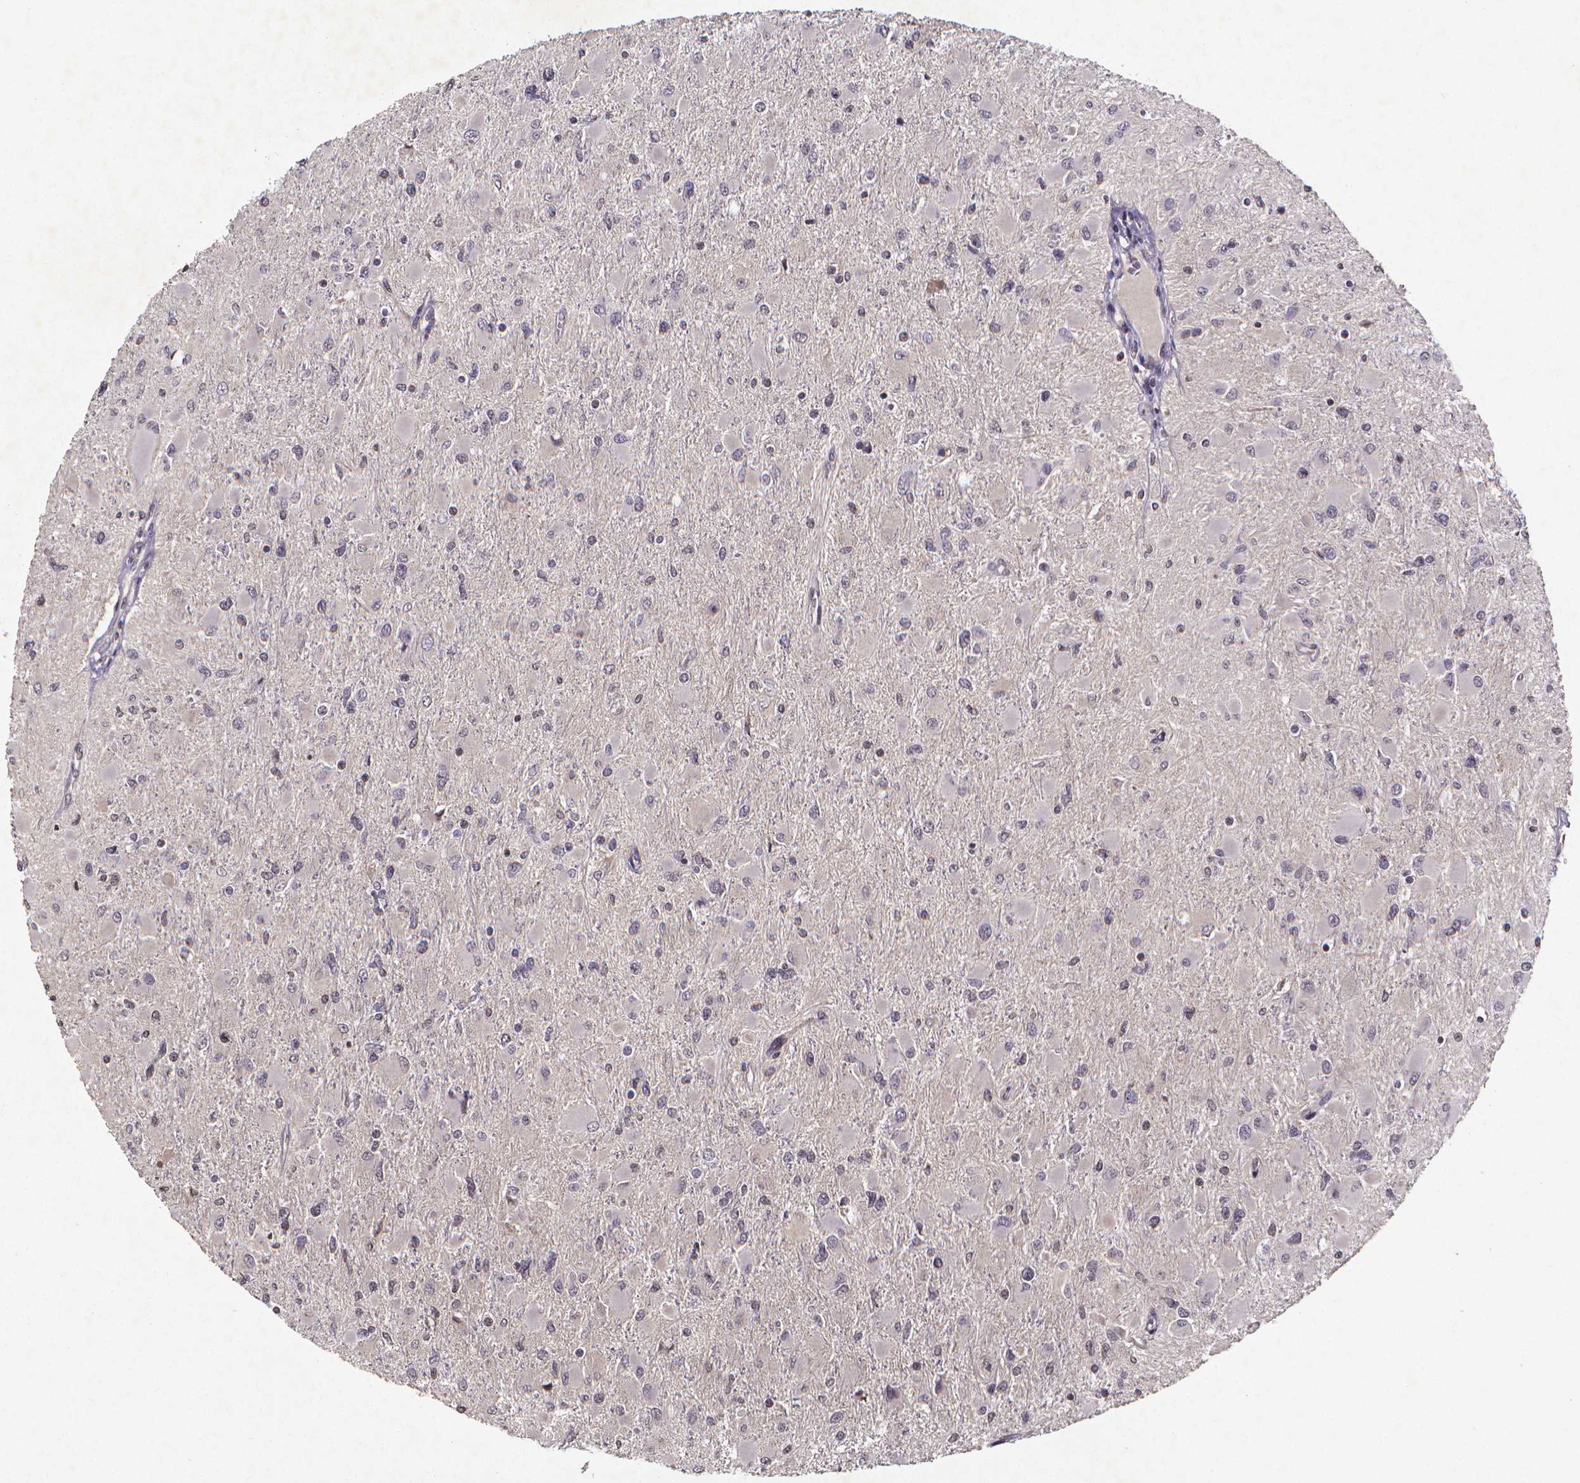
{"staining": {"intensity": "negative", "quantity": "none", "location": "none"}, "tissue": "glioma", "cell_type": "Tumor cells", "image_type": "cancer", "snomed": [{"axis": "morphology", "description": "Glioma, malignant, High grade"}, {"axis": "topography", "description": "Cerebral cortex"}], "caption": "This micrograph is of high-grade glioma (malignant) stained with immunohistochemistry (IHC) to label a protein in brown with the nuclei are counter-stained blue. There is no expression in tumor cells.", "gene": "TP73", "patient": {"sex": "female", "age": 36}}